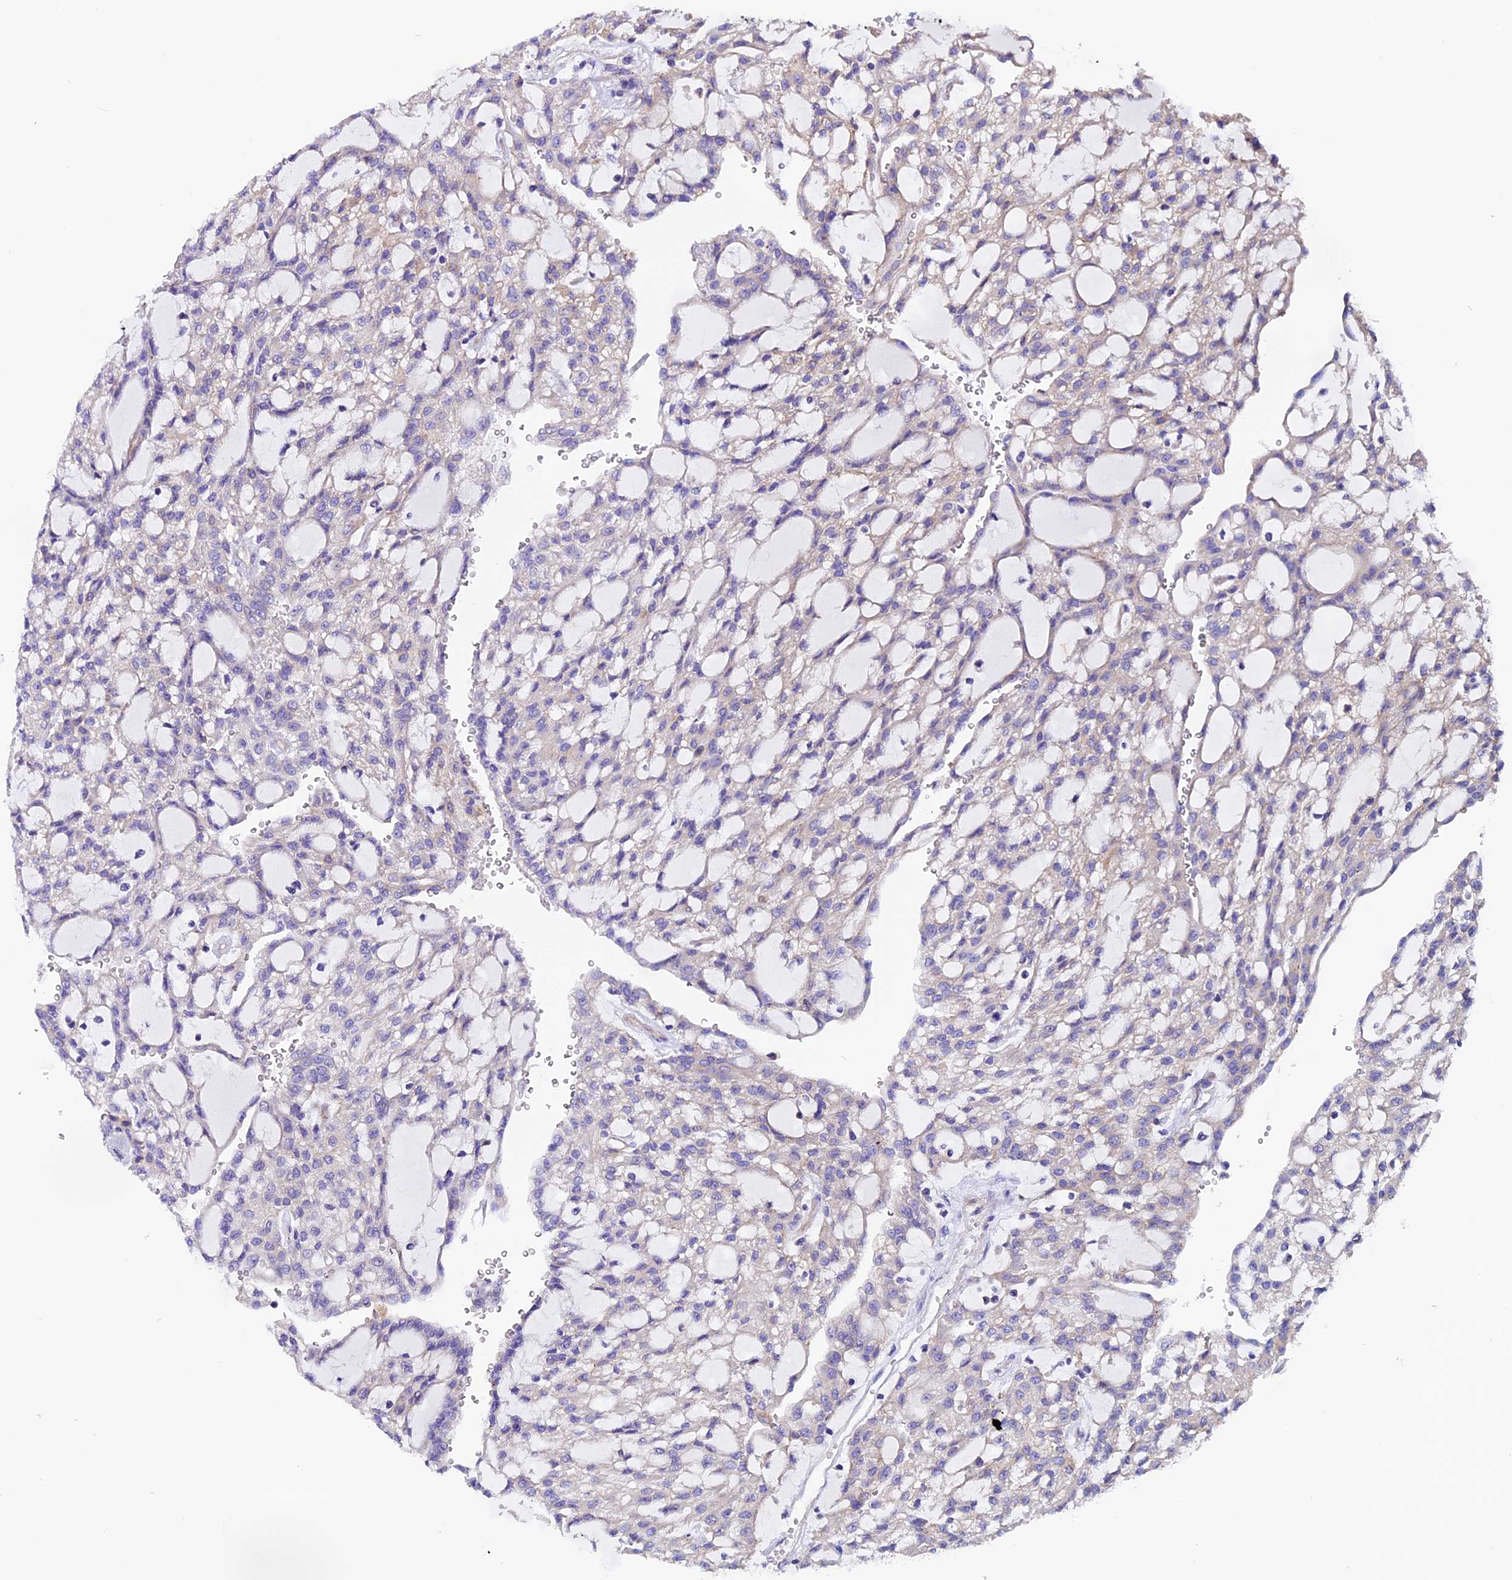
{"staining": {"intensity": "weak", "quantity": "25%-75%", "location": "cytoplasmic/membranous"}, "tissue": "renal cancer", "cell_type": "Tumor cells", "image_type": "cancer", "snomed": [{"axis": "morphology", "description": "Adenocarcinoma, NOS"}, {"axis": "topography", "description": "Kidney"}], "caption": "Tumor cells demonstrate weak cytoplasmic/membranous positivity in approximately 25%-75% of cells in adenocarcinoma (renal). The protein of interest is shown in brown color, while the nuclei are stained blue.", "gene": "COMTD1", "patient": {"sex": "male", "age": 63}}